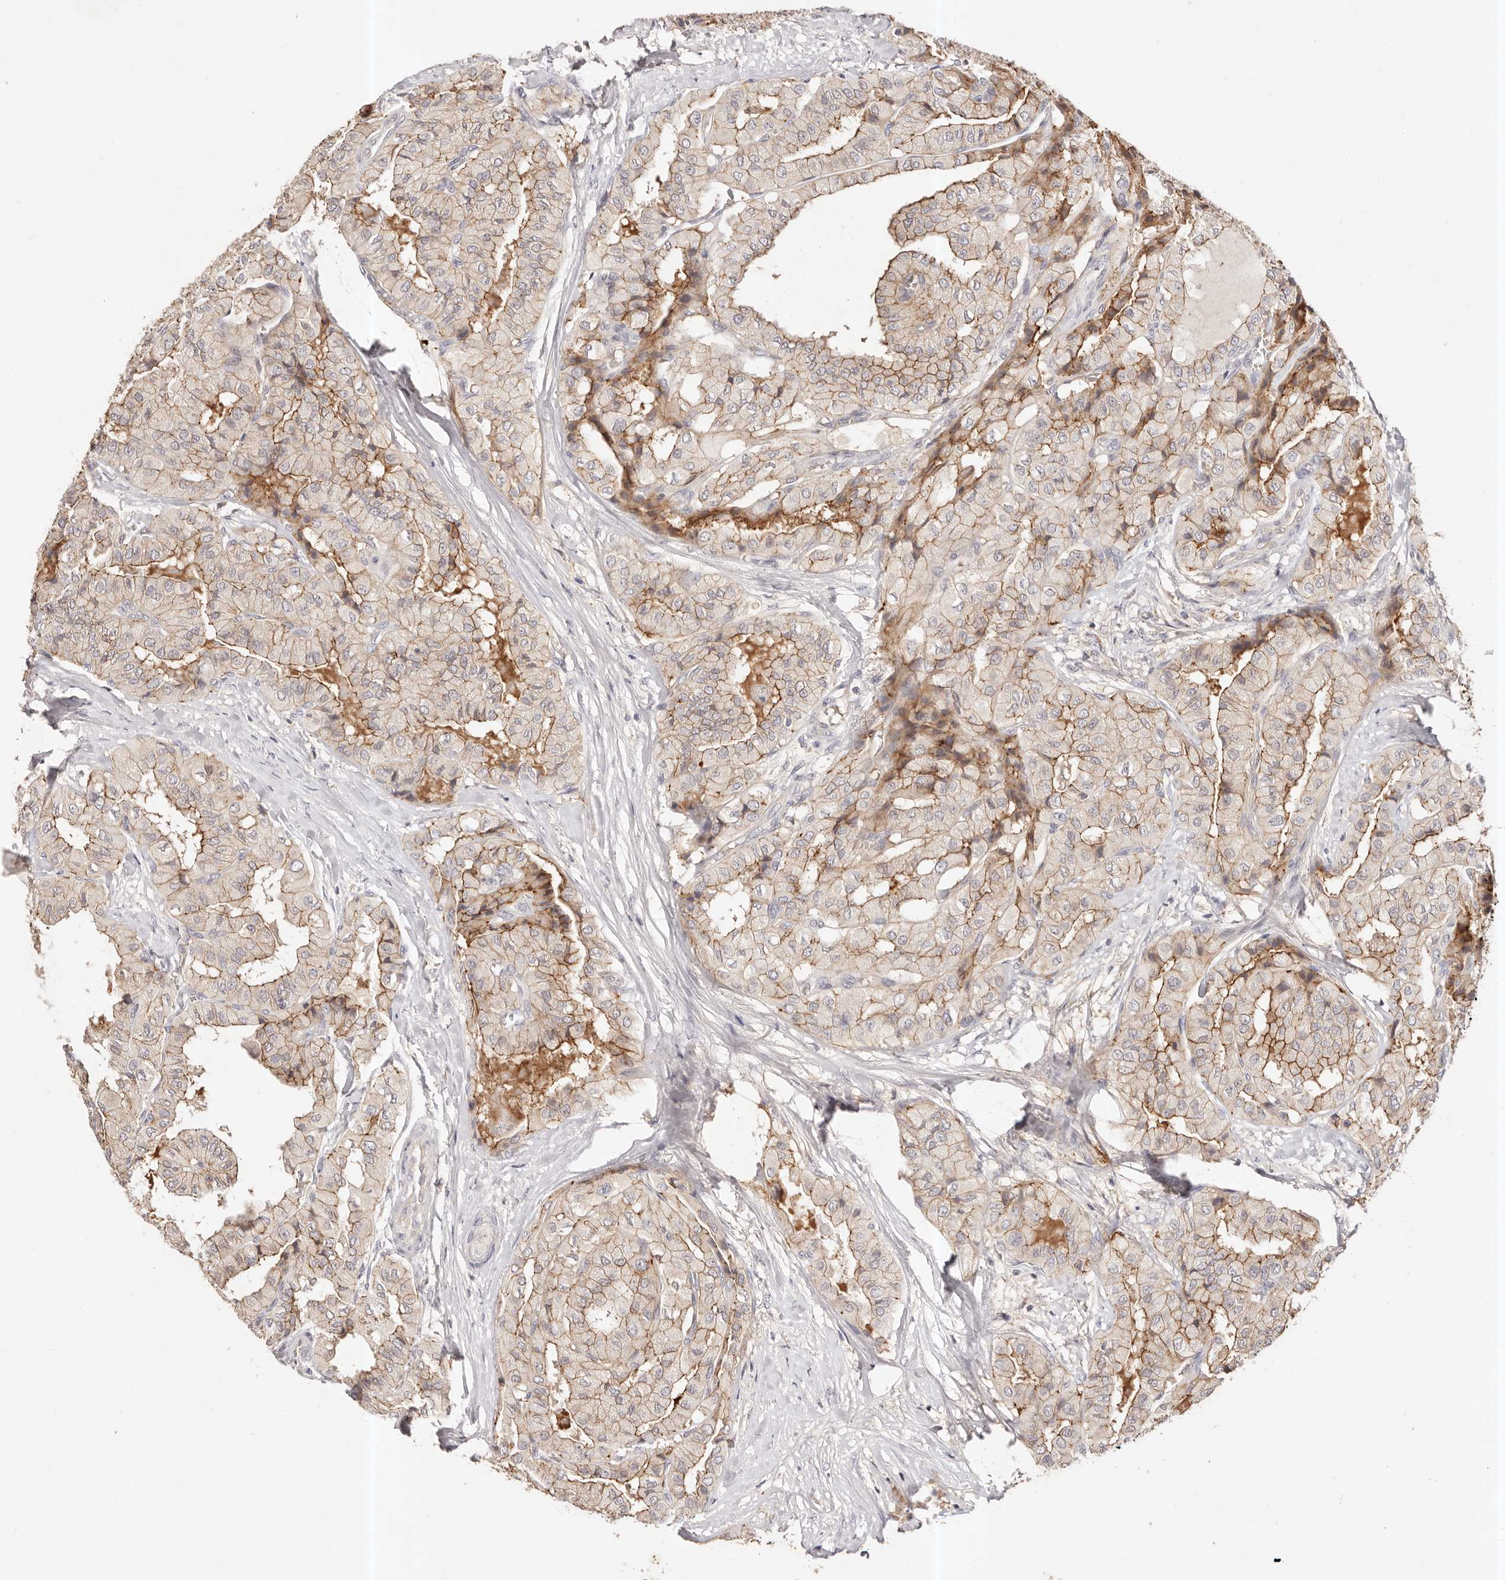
{"staining": {"intensity": "moderate", "quantity": "25%-75%", "location": "cytoplasmic/membranous"}, "tissue": "thyroid cancer", "cell_type": "Tumor cells", "image_type": "cancer", "snomed": [{"axis": "morphology", "description": "Papillary adenocarcinoma, NOS"}, {"axis": "topography", "description": "Thyroid gland"}], "caption": "An image of thyroid papillary adenocarcinoma stained for a protein shows moderate cytoplasmic/membranous brown staining in tumor cells. The protein of interest is stained brown, and the nuclei are stained in blue (DAB IHC with brightfield microscopy, high magnification).", "gene": "CXADR", "patient": {"sex": "female", "age": 59}}